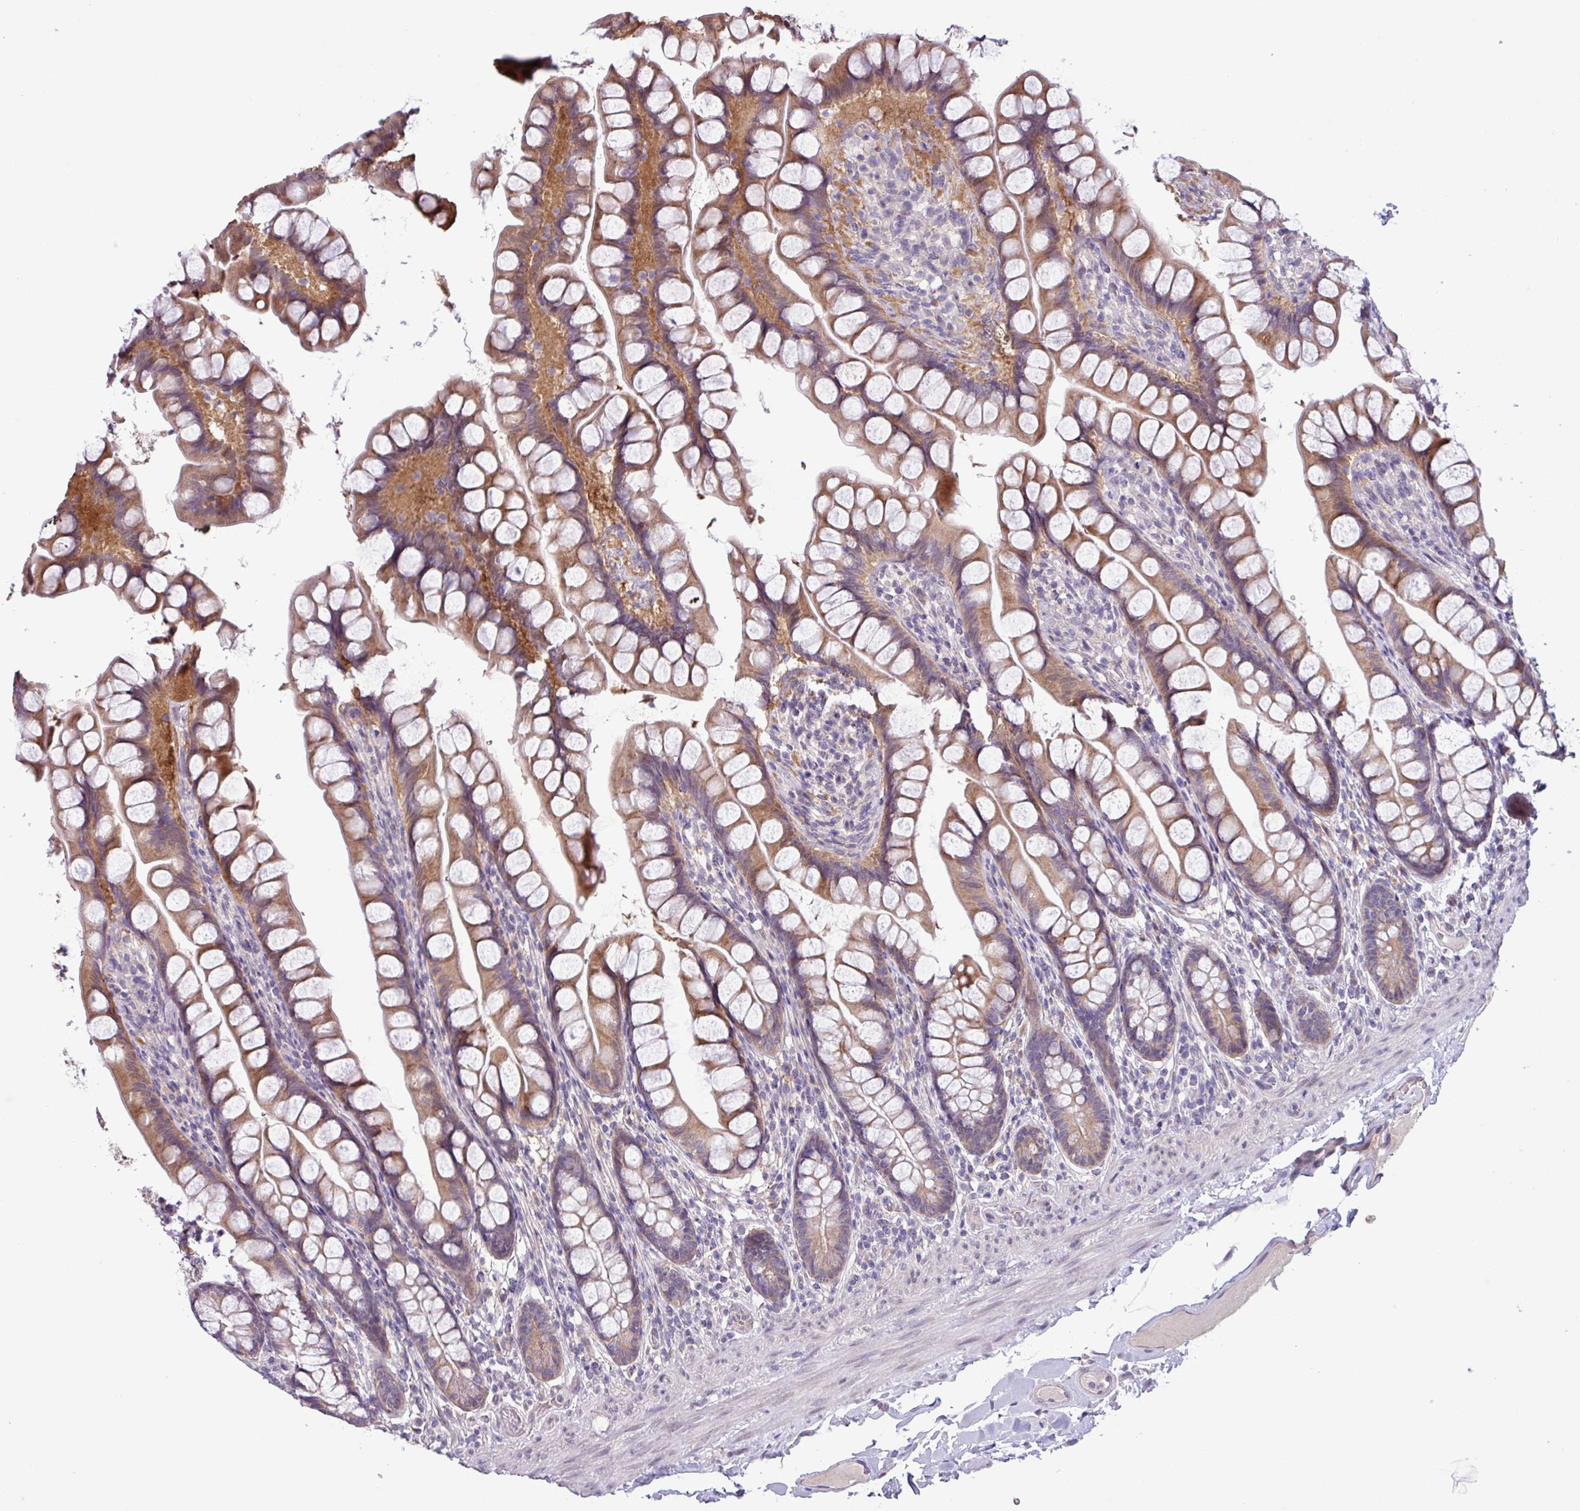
{"staining": {"intensity": "moderate", "quantity": "25%-75%", "location": "cytoplasmic/membranous"}, "tissue": "small intestine", "cell_type": "Glandular cells", "image_type": "normal", "snomed": [{"axis": "morphology", "description": "Normal tissue, NOS"}, {"axis": "topography", "description": "Small intestine"}], "caption": "Immunohistochemistry (IHC) photomicrograph of normal small intestine stained for a protein (brown), which displays medium levels of moderate cytoplasmic/membranous staining in about 25%-75% of glandular cells.", "gene": "C20orf27", "patient": {"sex": "male", "age": 70}}